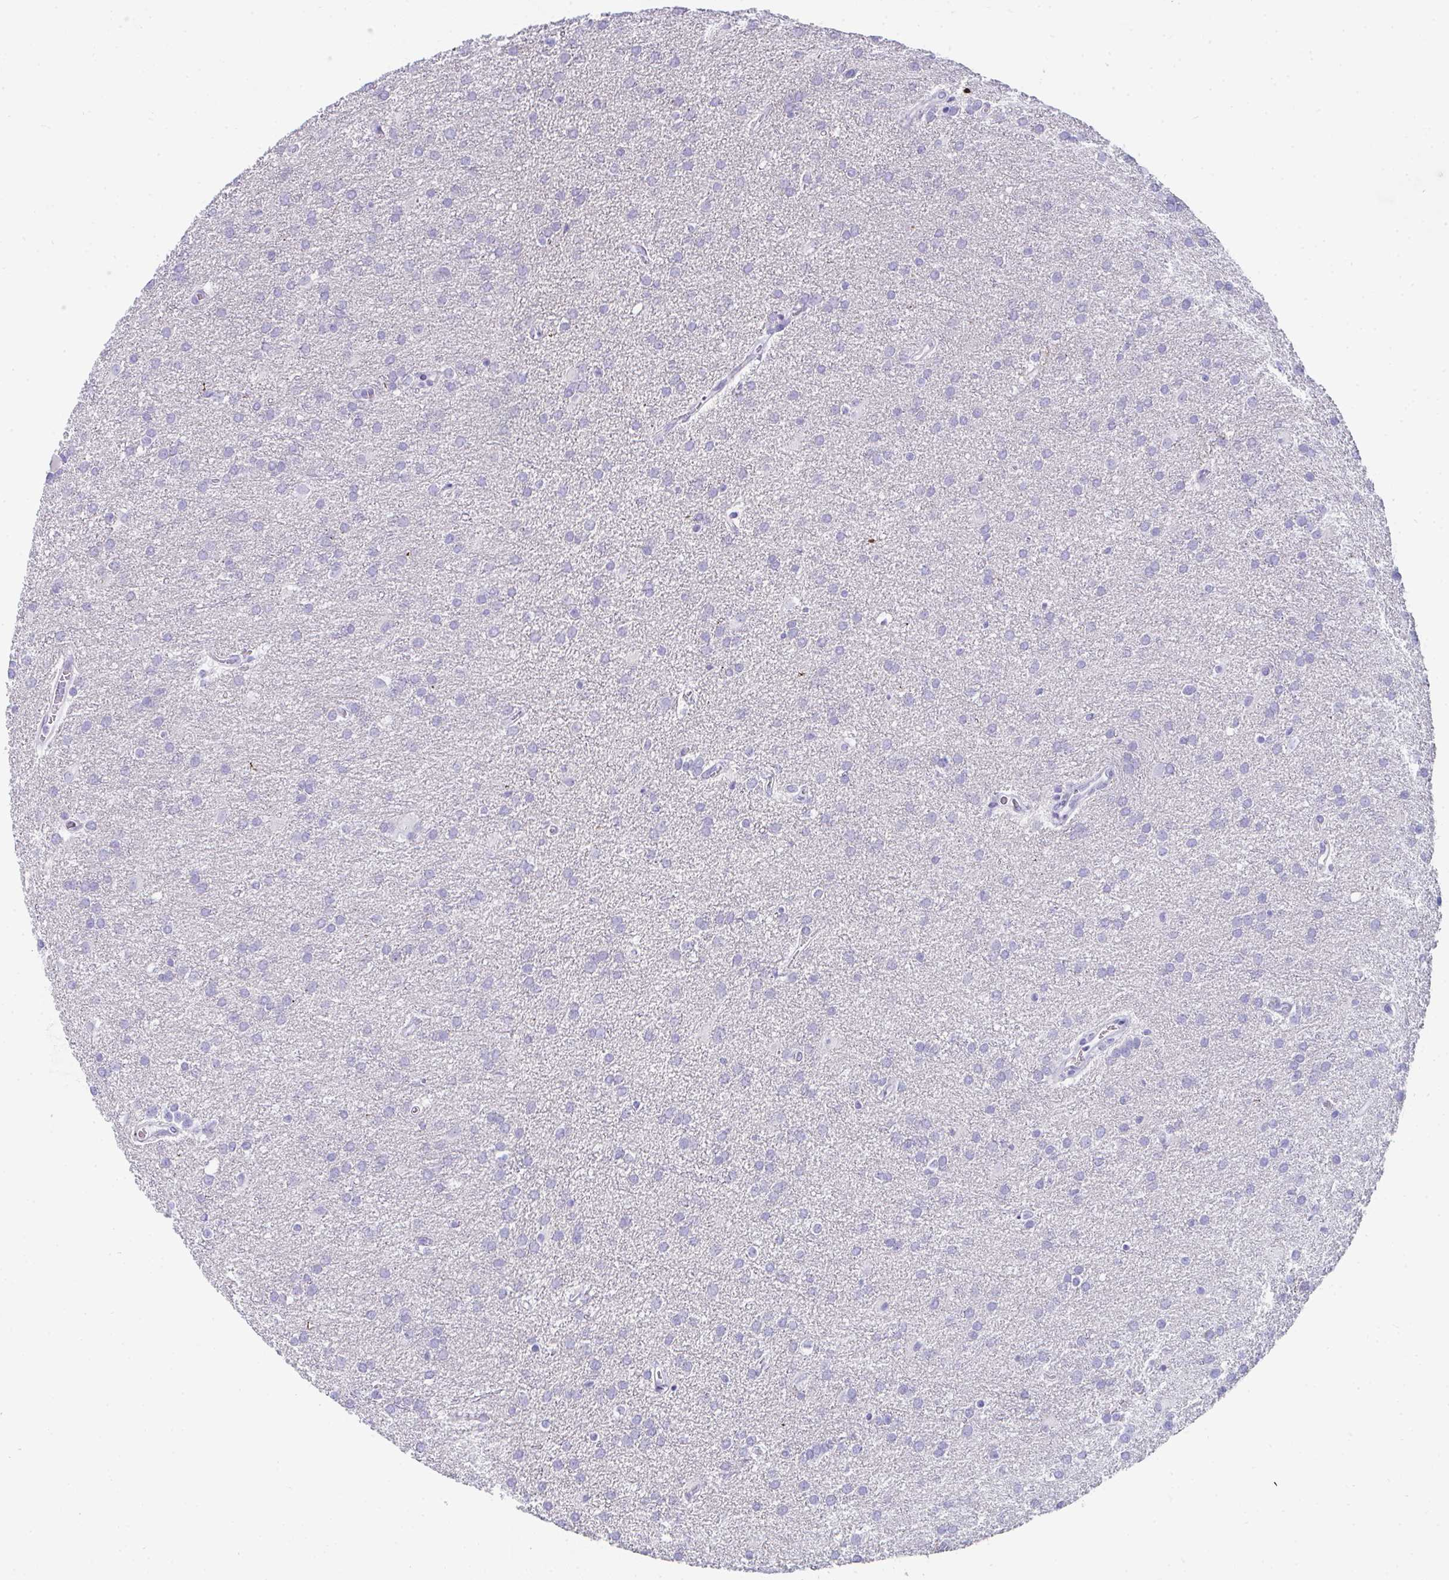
{"staining": {"intensity": "negative", "quantity": "none", "location": "none"}, "tissue": "glioma", "cell_type": "Tumor cells", "image_type": "cancer", "snomed": [{"axis": "morphology", "description": "Glioma, malignant, Low grade"}, {"axis": "topography", "description": "Brain"}], "caption": "Tumor cells show no significant expression in glioma.", "gene": "TTC30B", "patient": {"sex": "female", "age": 32}}